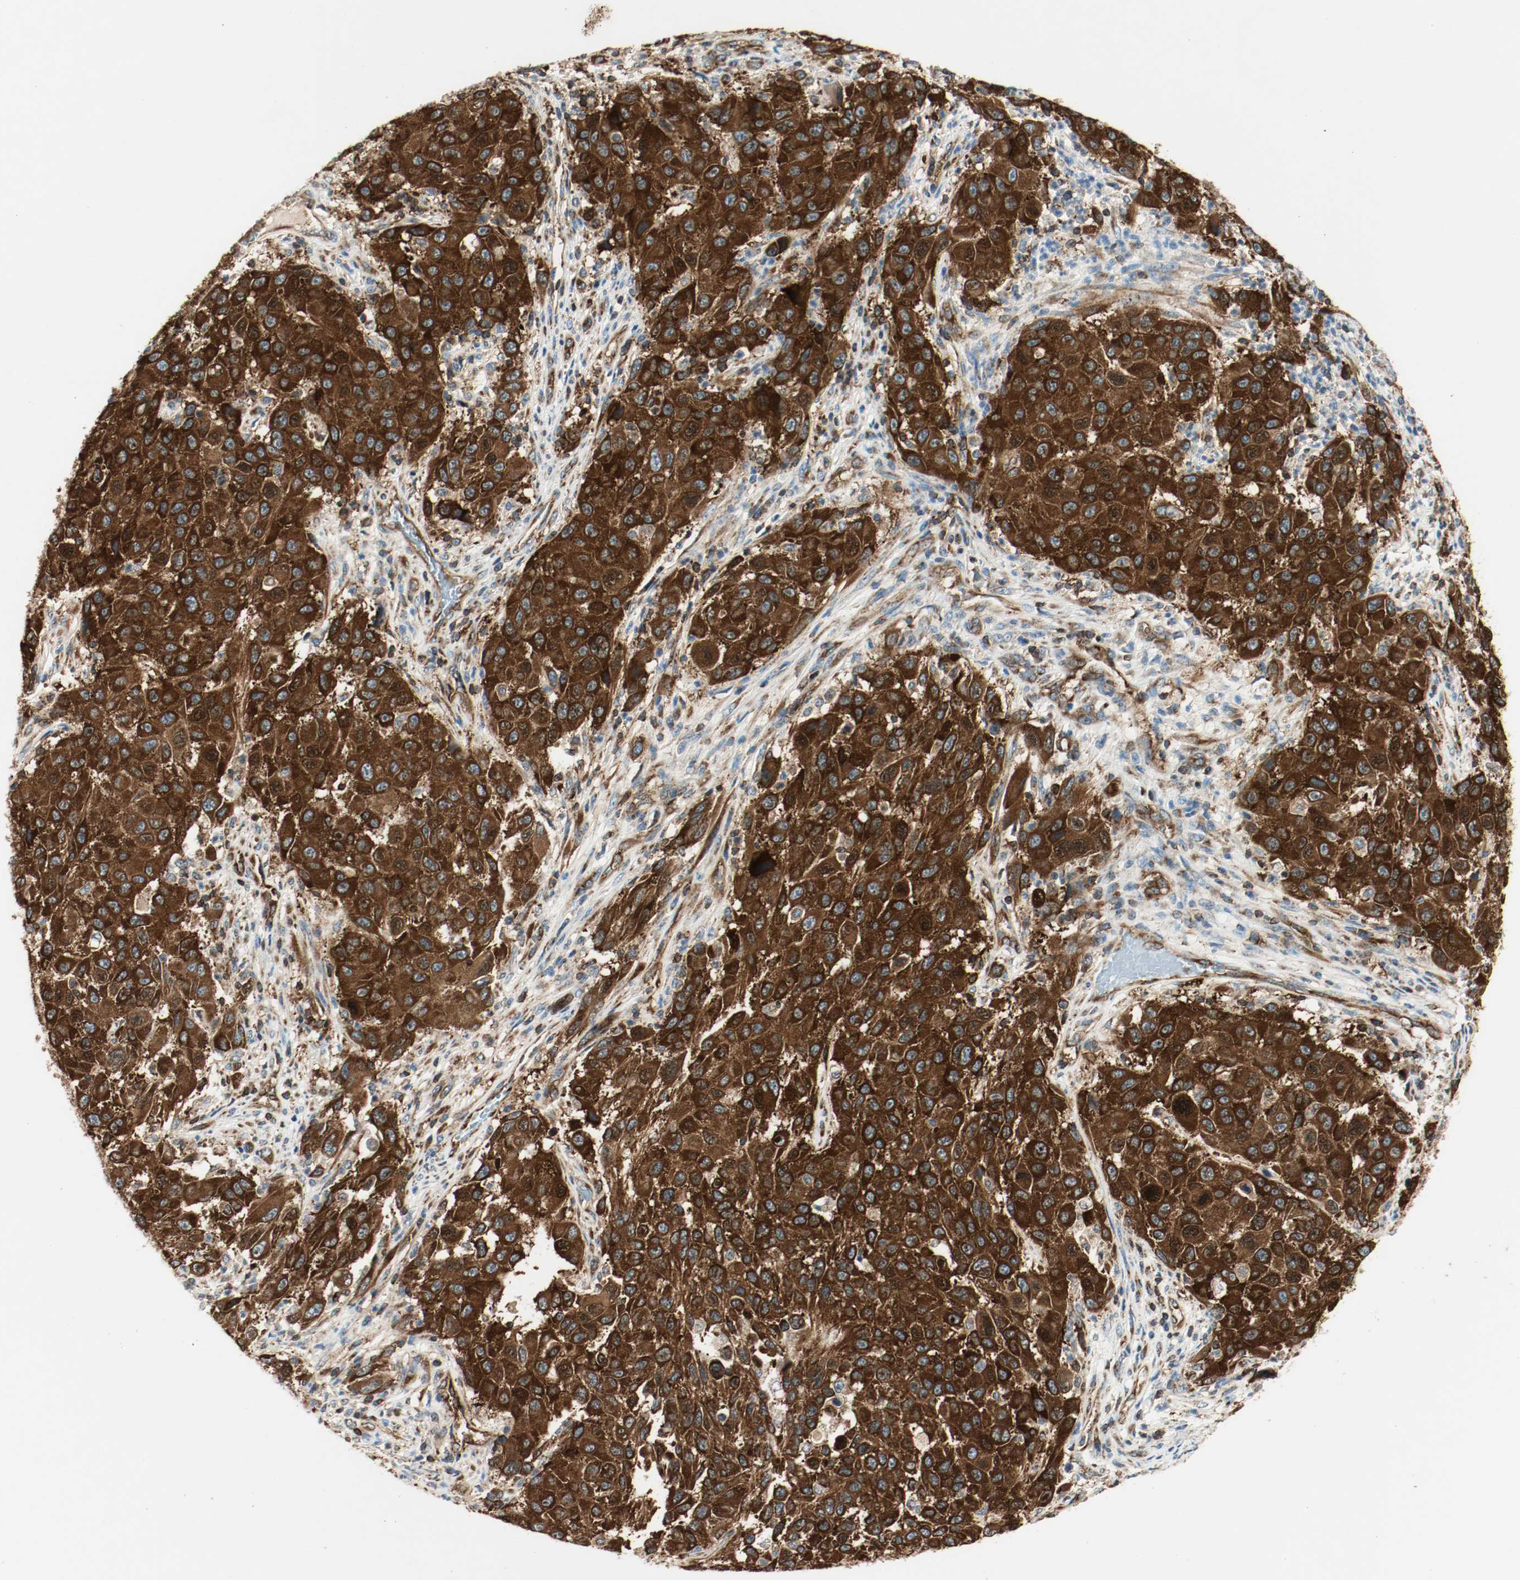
{"staining": {"intensity": "strong", "quantity": ">75%", "location": "cytoplasmic/membranous"}, "tissue": "melanoma", "cell_type": "Tumor cells", "image_type": "cancer", "snomed": [{"axis": "morphology", "description": "Malignant melanoma, Metastatic site"}, {"axis": "topography", "description": "Lymph node"}], "caption": "Human melanoma stained for a protein (brown) demonstrates strong cytoplasmic/membranous positive expression in about >75% of tumor cells.", "gene": "PLCG1", "patient": {"sex": "male", "age": 61}}